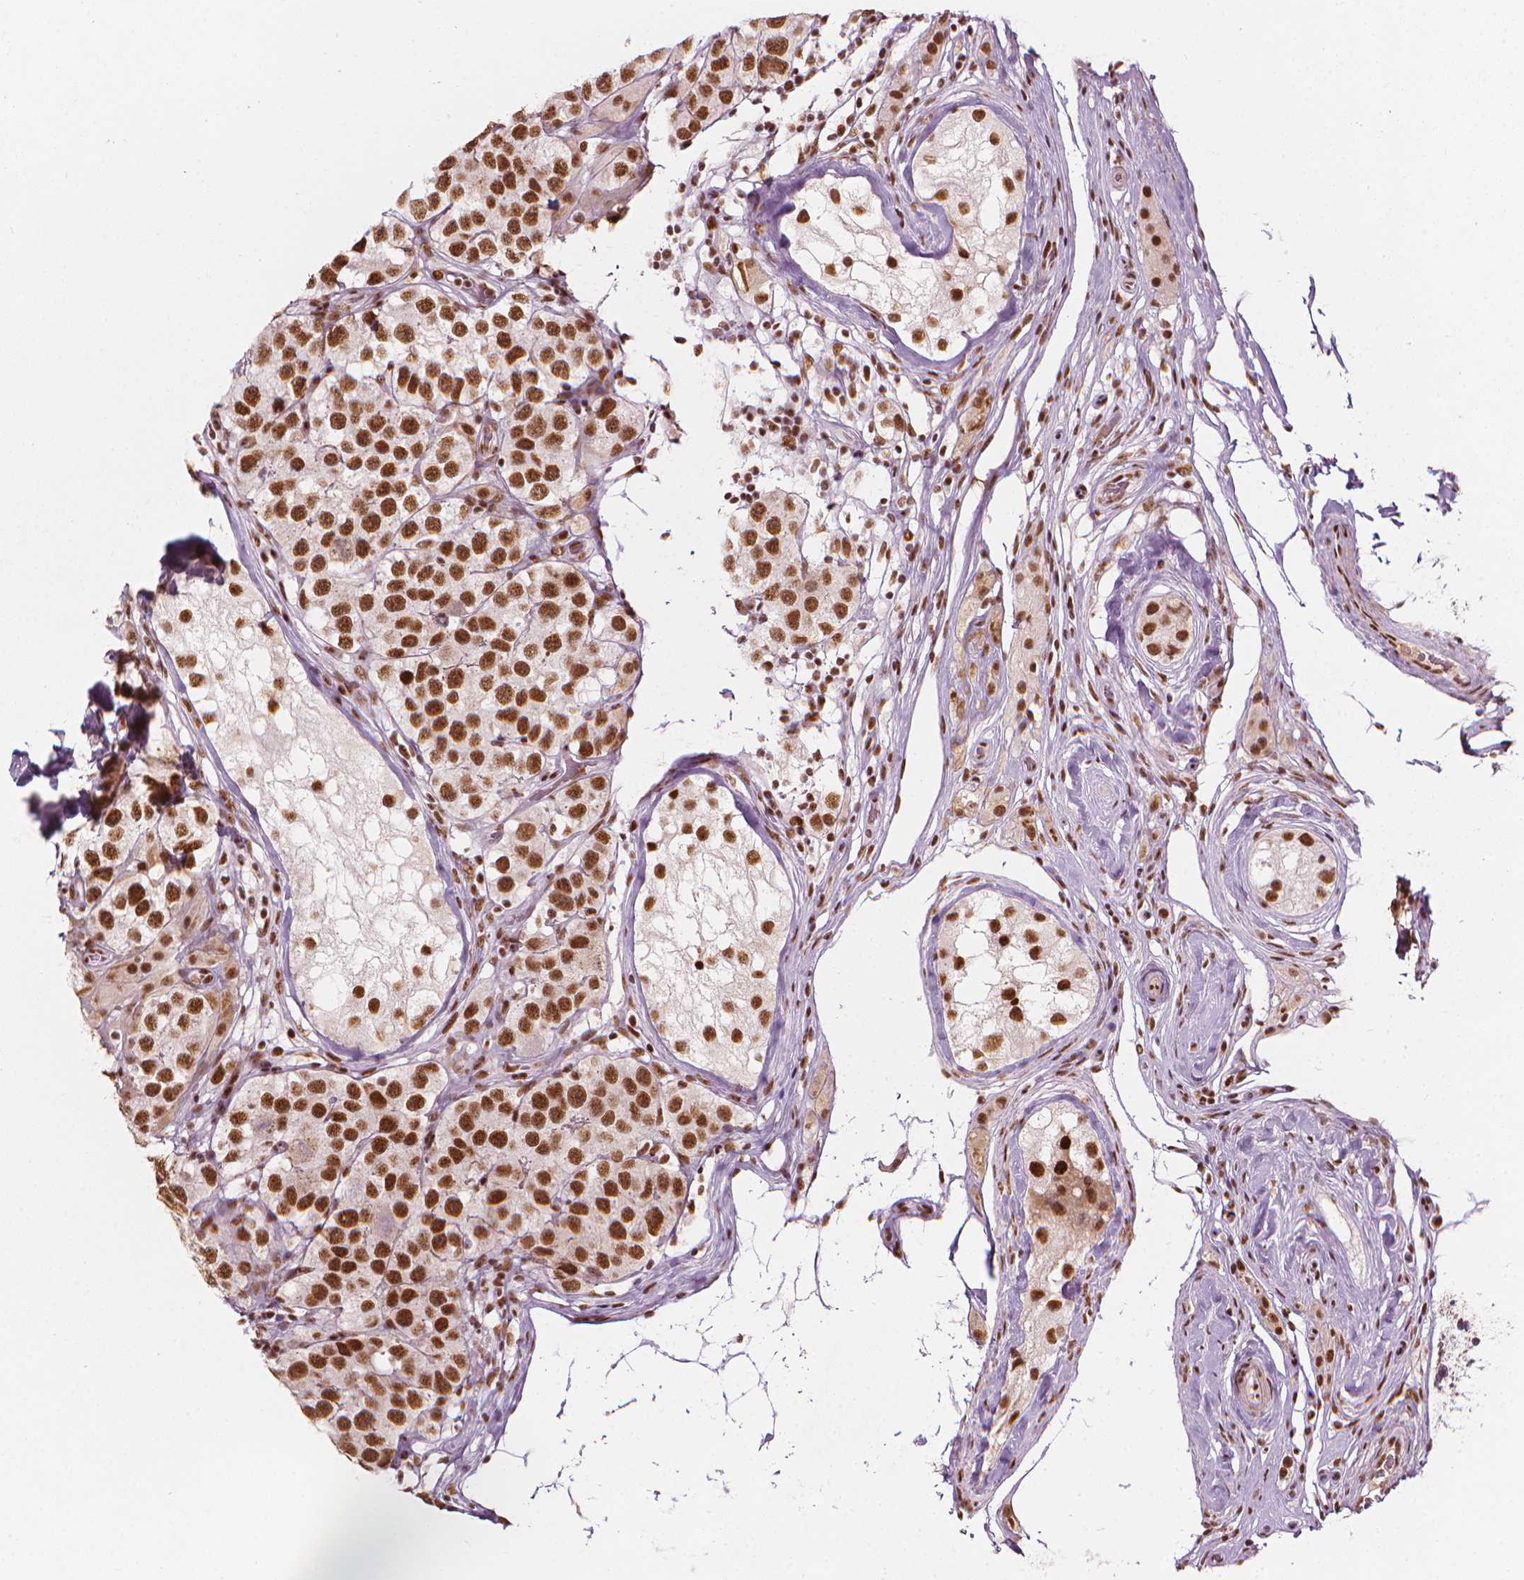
{"staining": {"intensity": "moderate", "quantity": ">75%", "location": "nuclear"}, "tissue": "testis cancer", "cell_type": "Tumor cells", "image_type": "cancer", "snomed": [{"axis": "morphology", "description": "Seminoma, NOS"}, {"axis": "topography", "description": "Testis"}], "caption": "High-magnification brightfield microscopy of testis cancer stained with DAB (3,3'-diaminobenzidine) (brown) and counterstained with hematoxylin (blue). tumor cells exhibit moderate nuclear staining is identified in approximately>75% of cells.", "gene": "ELF2", "patient": {"sex": "male", "age": 34}}